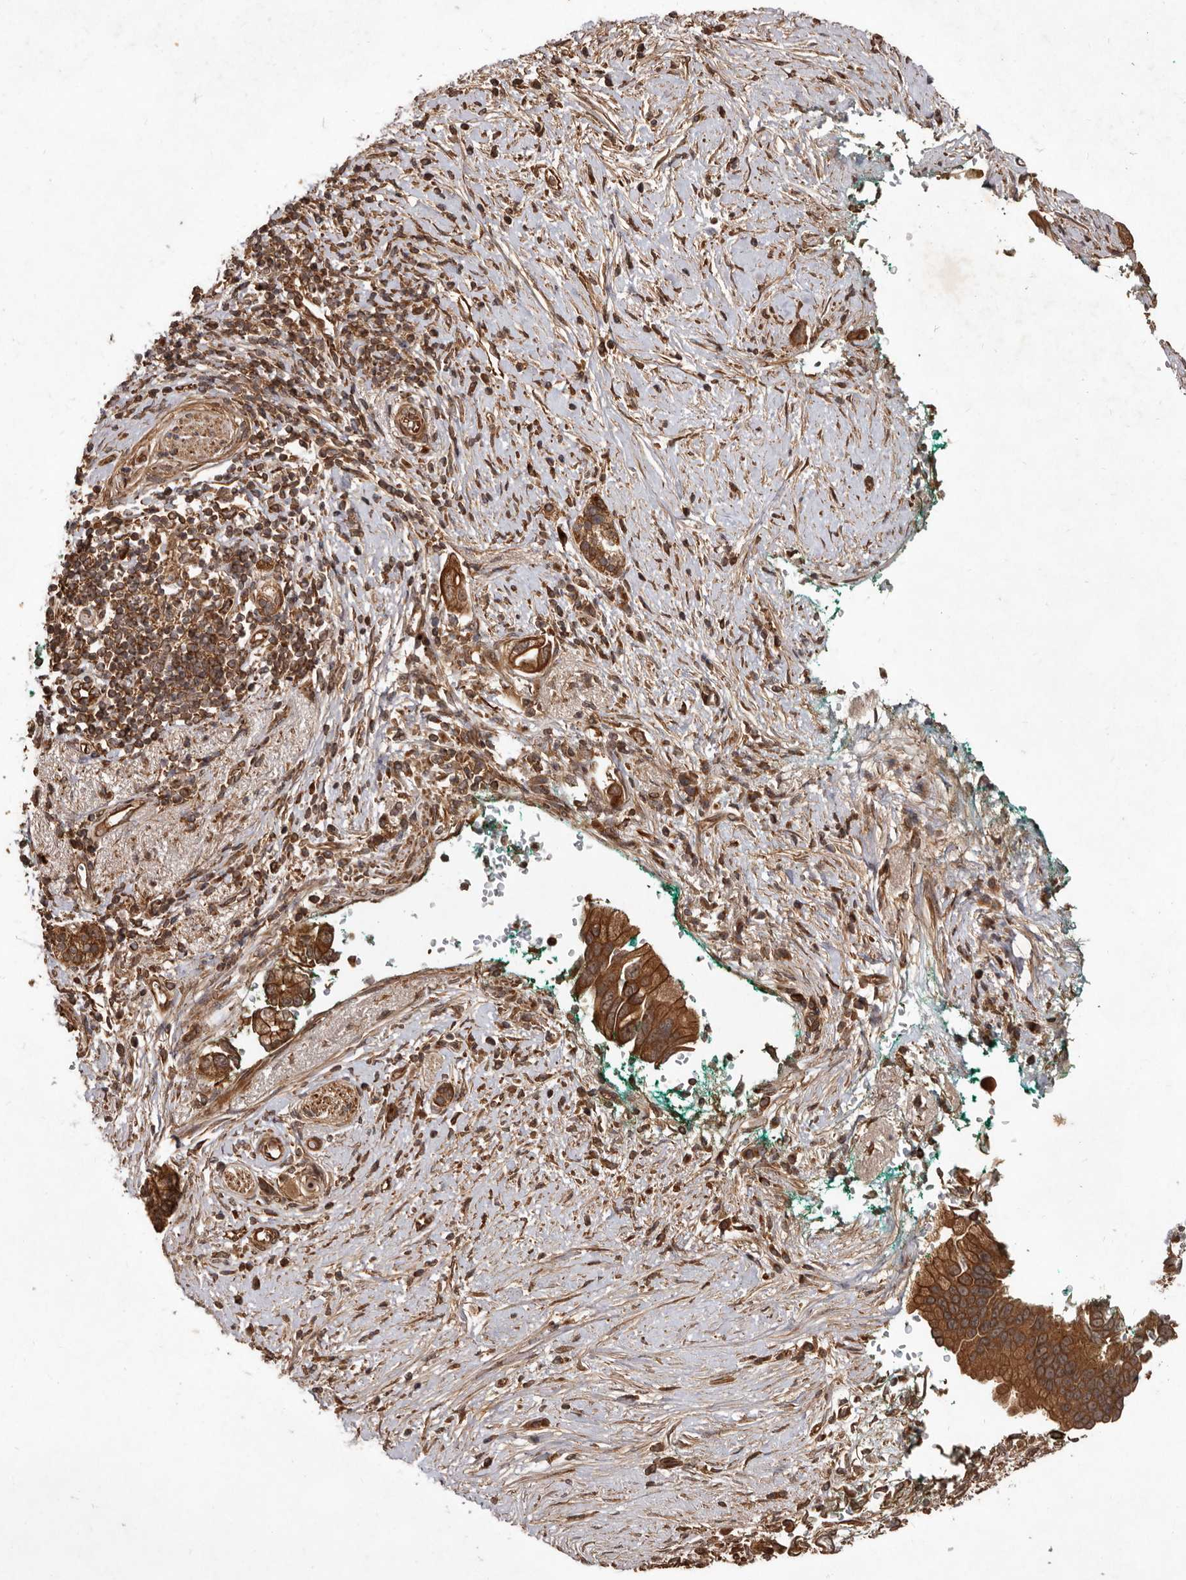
{"staining": {"intensity": "moderate", "quantity": ">75%", "location": "cytoplasmic/membranous"}, "tissue": "pancreatic cancer", "cell_type": "Tumor cells", "image_type": "cancer", "snomed": [{"axis": "morphology", "description": "Adenocarcinoma, NOS"}, {"axis": "topography", "description": "Pancreas"}], "caption": "Protein staining demonstrates moderate cytoplasmic/membranous expression in about >75% of tumor cells in adenocarcinoma (pancreatic). The staining was performed using DAB to visualize the protein expression in brown, while the nuclei were stained in blue with hematoxylin (Magnification: 20x).", "gene": "STK36", "patient": {"sex": "male", "age": 78}}